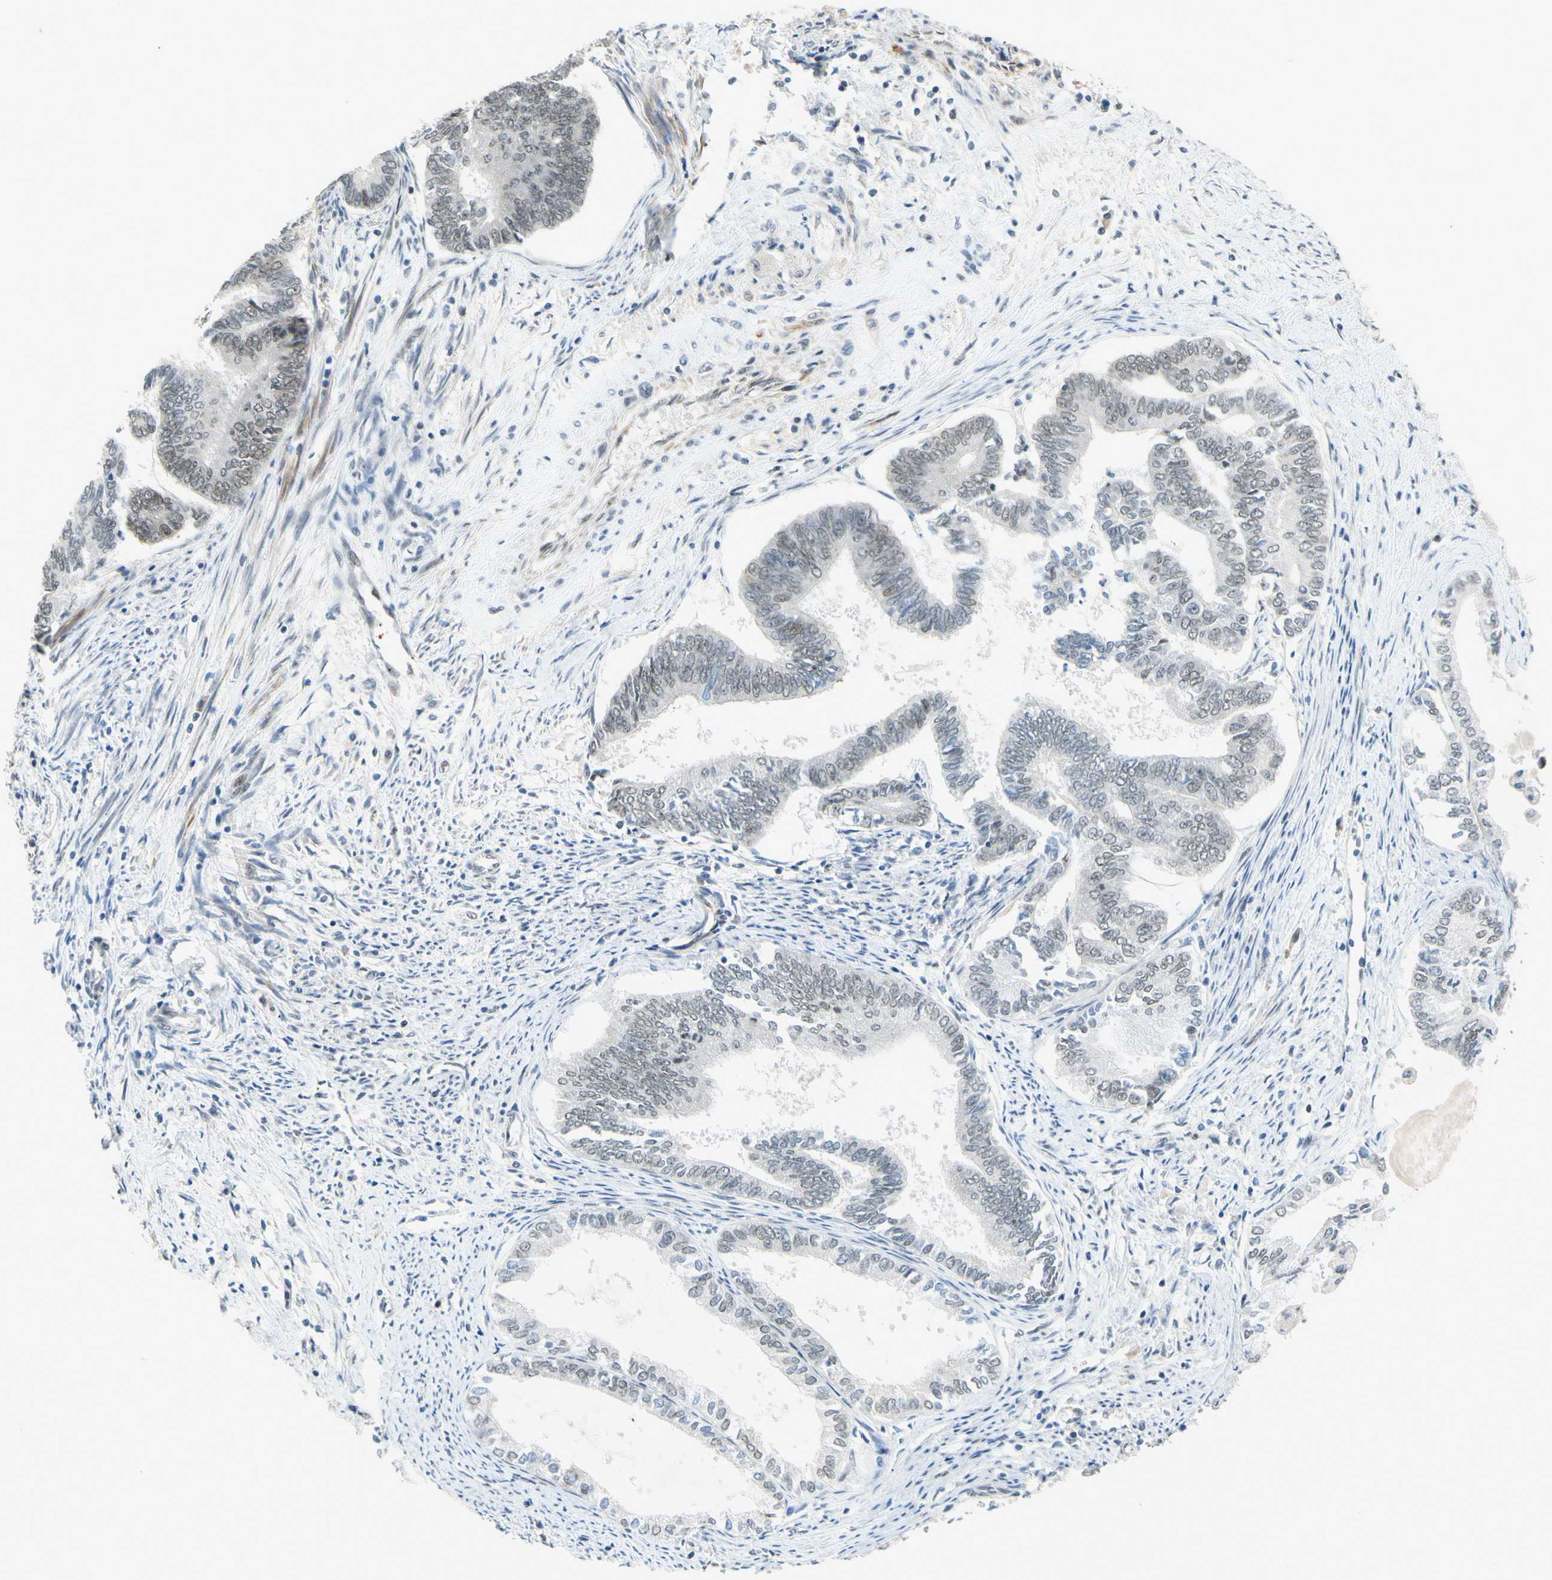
{"staining": {"intensity": "weak", "quantity": "<25%", "location": "nuclear"}, "tissue": "endometrial cancer", "cell_type": "Tumor cells", "image_type": "cancer", "snomed": [{"axis": "morphology", "description": "Adenocarcinoma, NOS"}, {"axis": "topography", "description": "Endometrium"}], "caption": "Endometrial cancer (adenocarcinoma) stained for a protein using immunohistochemistry (IHC) demonstrates no staining tumor cells.", "gene": "POGZ", "patient": {"sex": "female", "age": 86}}